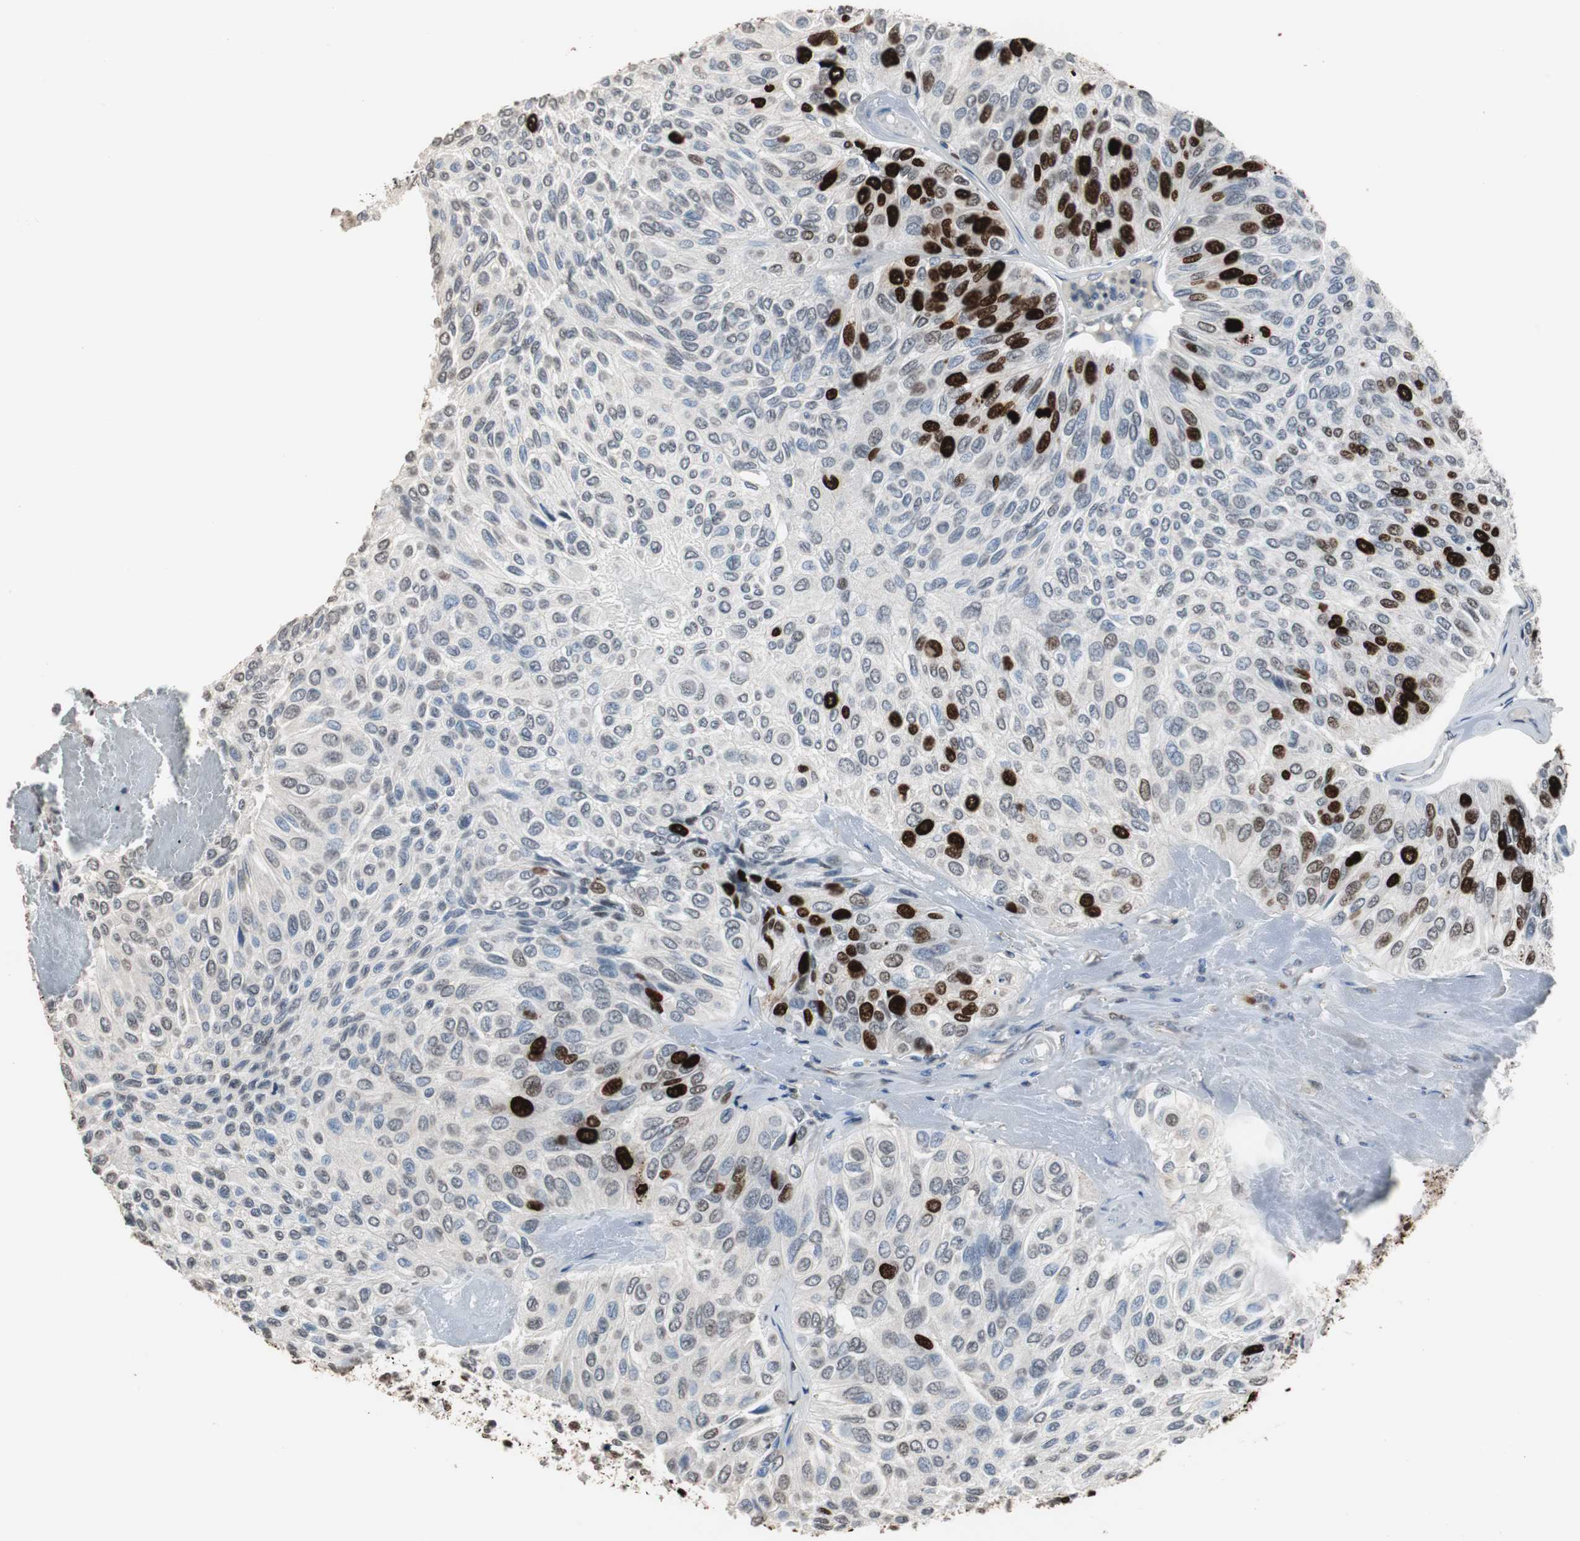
{"staining": {"intensity": "strong", "quantity": "<25%", "location": "nuclear"}, "tissue": "urothelial cancer", "cell_type": "Tumor cells", "image_type": "cancer", "snomed": [{"axis": "morphology", "description": "Urothelial carcinoma, High grade"}, {"axis": "topography", "description": "Urinary bladder"}], "caption": "Immunohistochemical staining of human high-grade urothelial carcinoma exhibits medium levels of strong nuclear positivity in approximately <25% of tumor cells. Immunohistochemistry (ihc) stains the protein in brown and the nuclei are stained blue.", "gene": "TOP2A", "patient": {"sex": "male", "age": 66}}